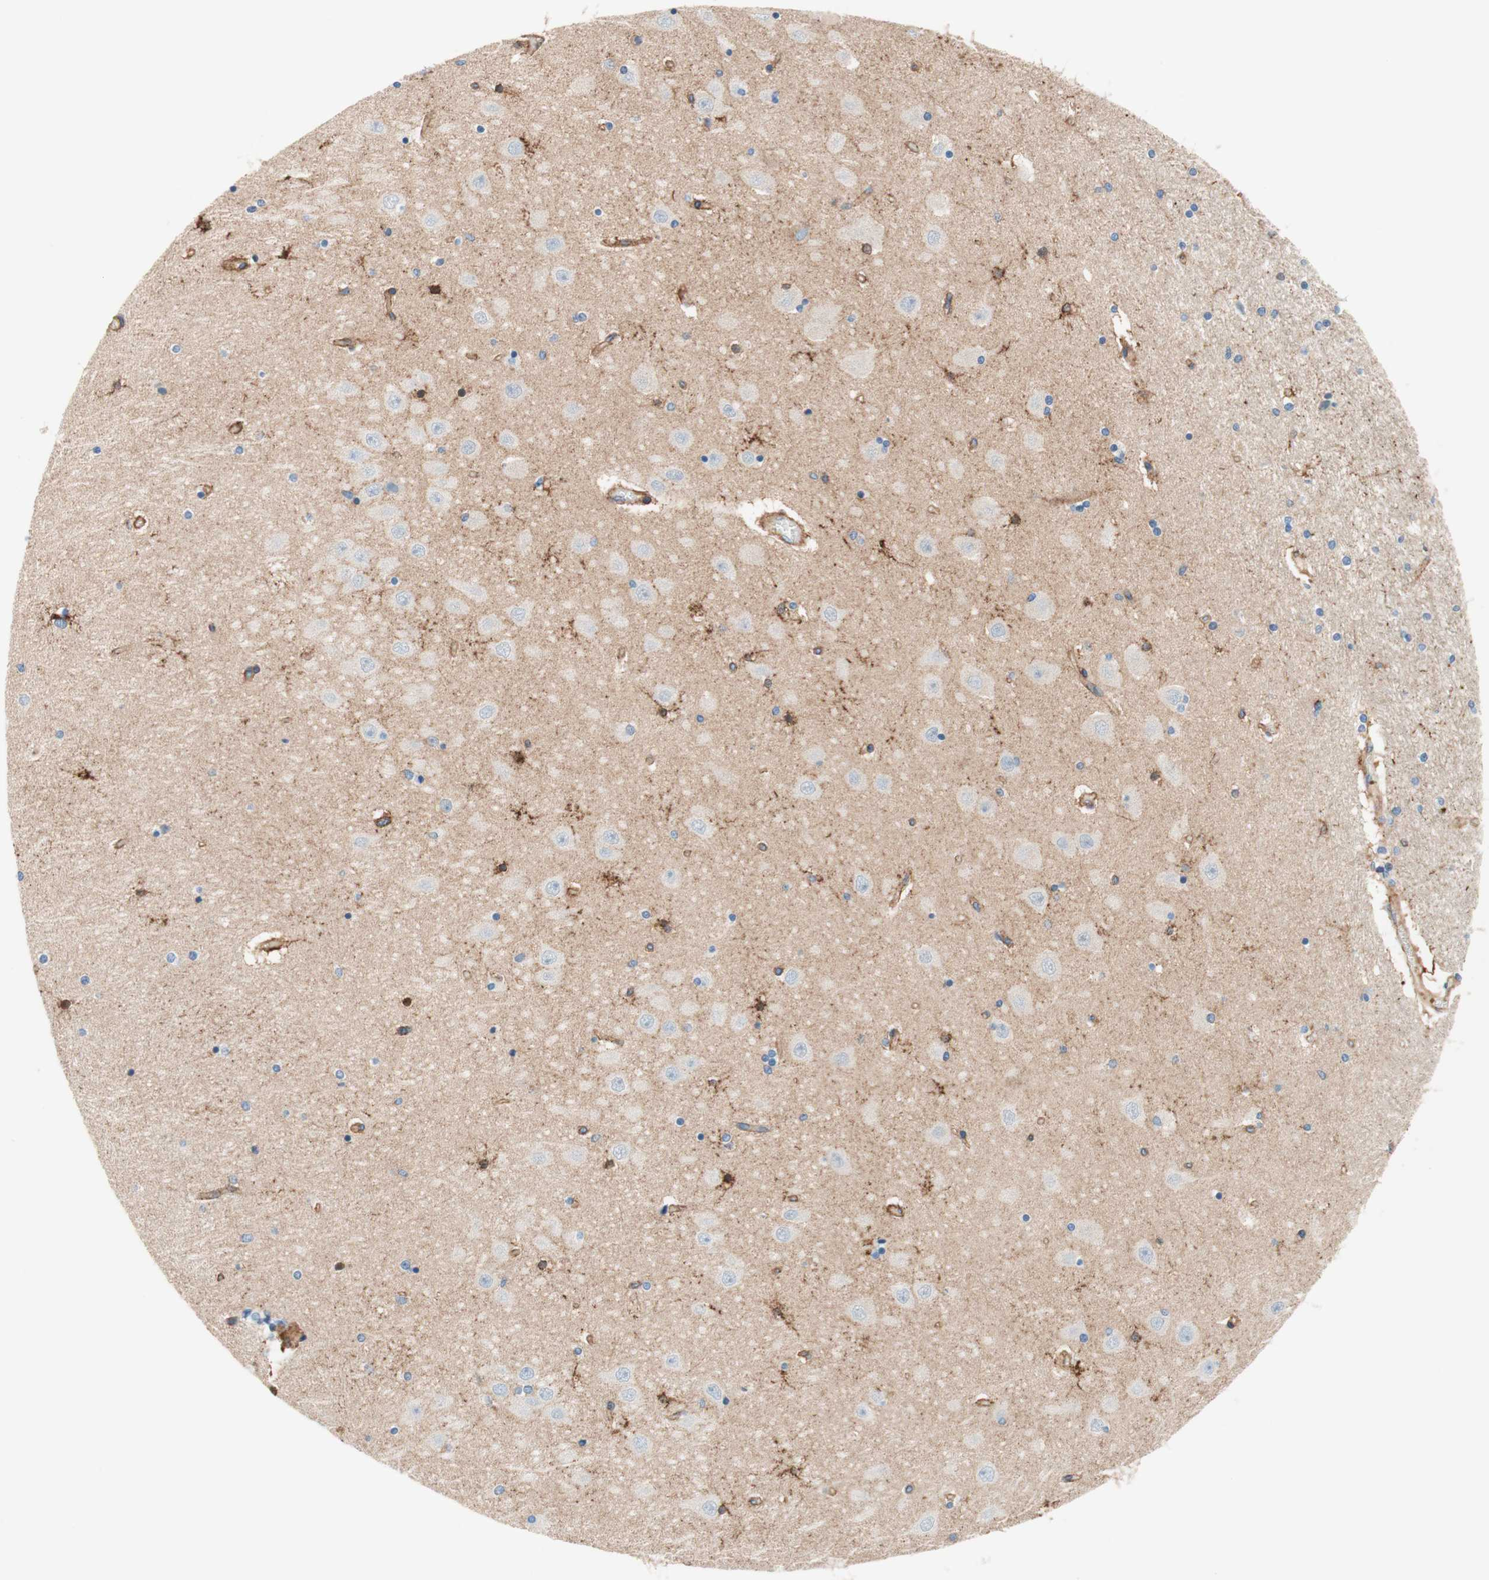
{"staining": {"intensity": "moderate", "quantity": "<25%", "location": "cytoplasmic/membranous"}, "tissue": "hippocampus", "cell_type": "Glial cells", "image_type": "normal", "snomed": [{"axis": "morphology", "description": "Normal tissue, NOS"}, {"axis": "topography", "description": "Hippocampus"}], "caption": "Protein positivity by immunohistochemistry reveals moderate cytoplasmic/membranous expression in approximately <25% of glial cells in unremarkable hippocampus.", "gene": "VPS26A", "patient": {"sex": "female", "age": 54}}